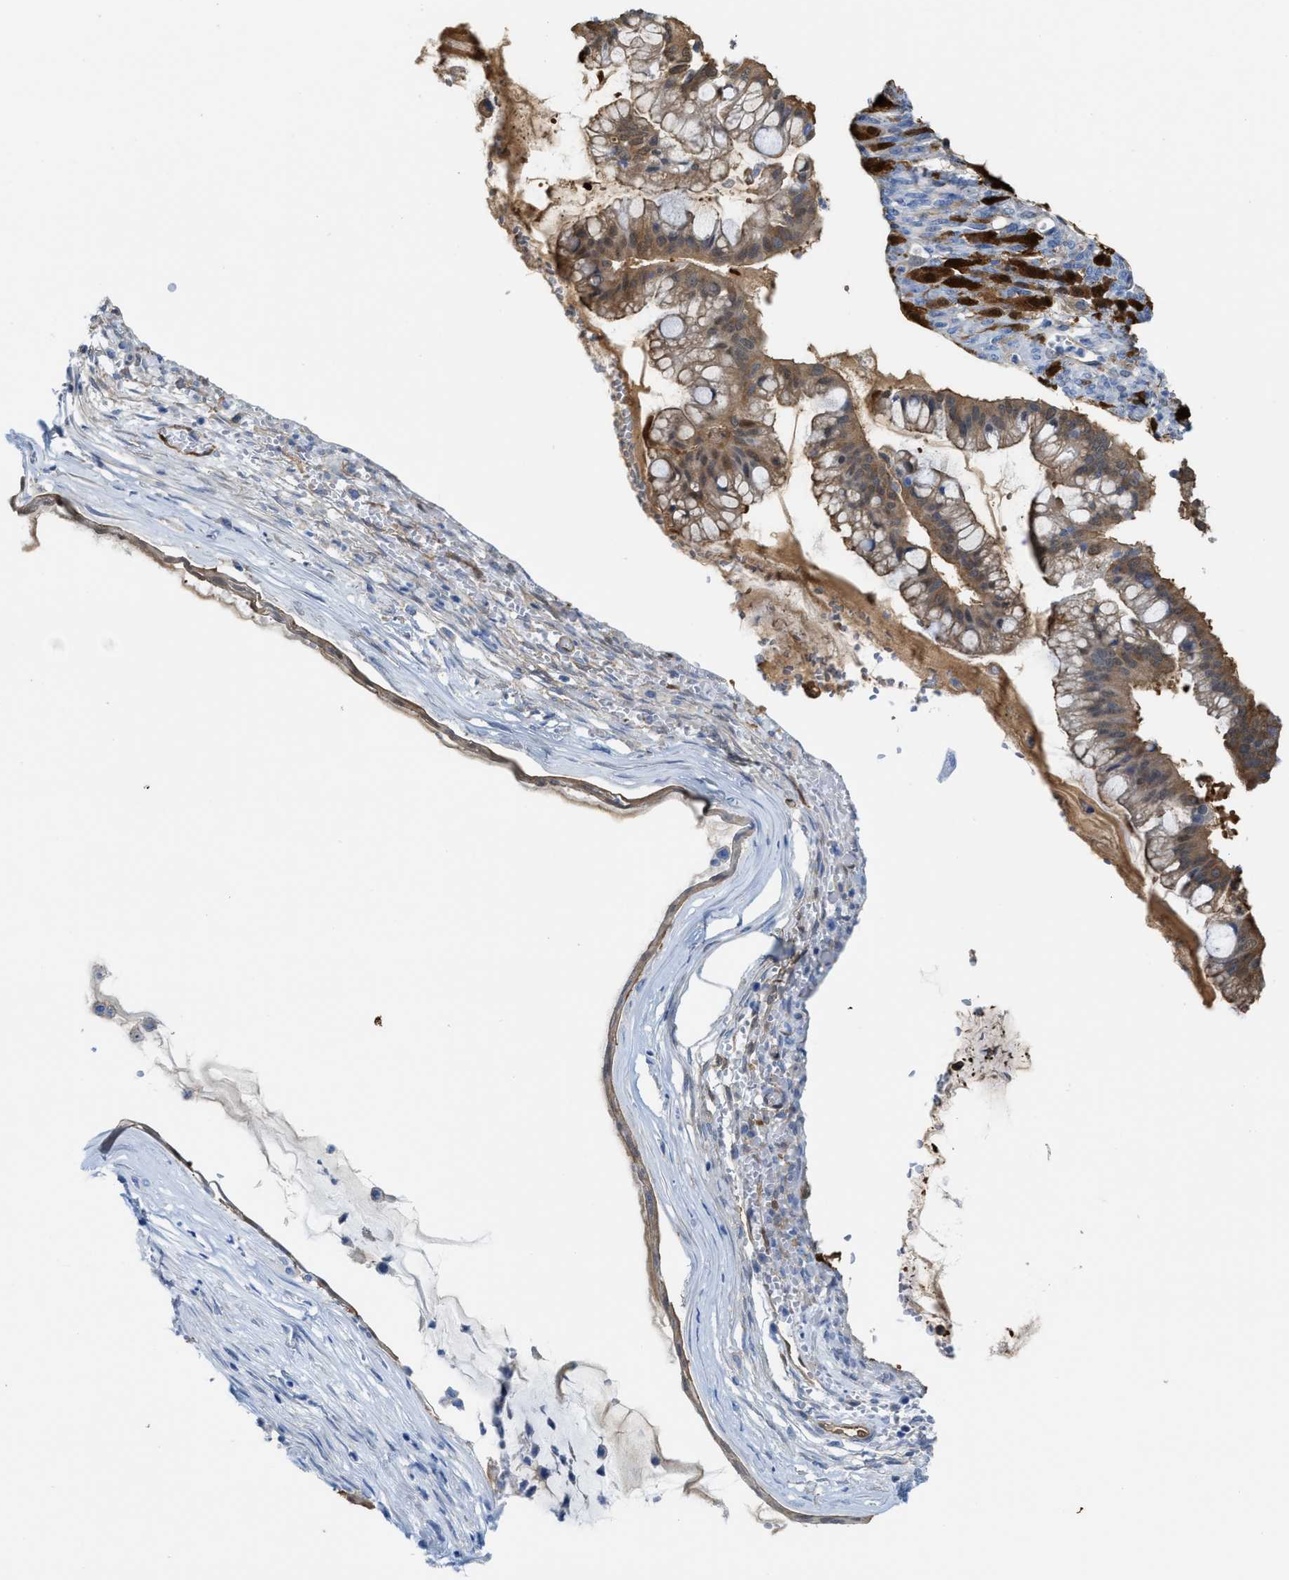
{"staining": {"intensity": "moderate", "quantity": ">75%", "location": "cytoplasmic/membranous"}, "tissue": "ovarian cancer", "cell_type": "Tumor cells", "image_type": "cancer", "snomed": [{"axis": "morphology", "description": "Cystadenocarcinoma, mucinous, NOS"}, {"axis": "topography", "description": "Ovary"}], "caption": "High-power microscopy captured an immunohistochemistry histopathology image of ovarian cancer (mucinous cystadenocarcinoma), revealing moderate cytoplasmic/membranous staining in approximately >75% of tumor cells.", "gene": "ASS1", "patient": {"sex": "female", "age": 73}}